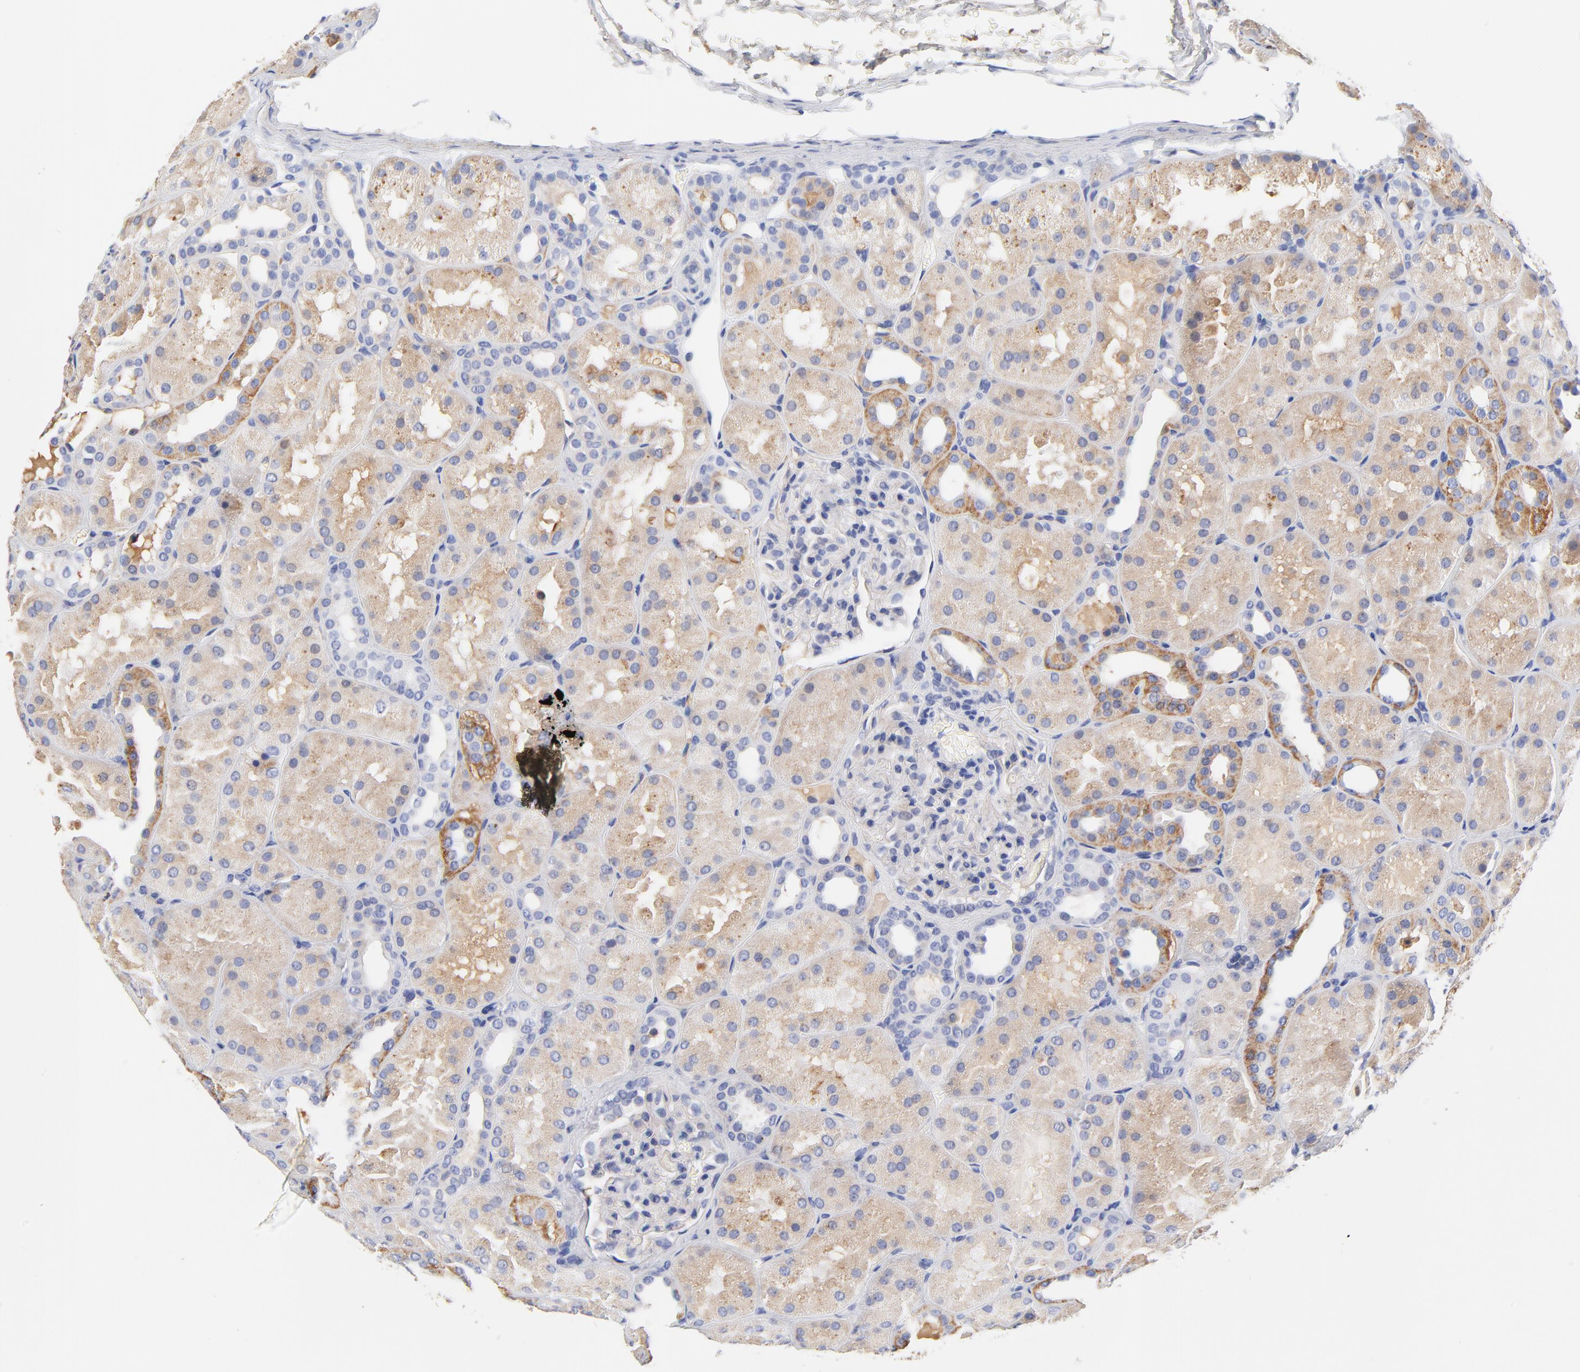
{"staining": {"intensity": "negative", "quantity": "none", "location": "none"}, "tissue": "kidney", "cell_type": "Cells in glomeruli", "image_type": "normal", "snomed": [{"axis": "morphology", "description": "Normal tissue, NOS"}, {"axis": "topography", "description": "Kidney"}], "caption": "This histopathology image is of unremarkable kidney stained with immunohistochemistry to label a protein in brown with the nuclei are counter-stained blue. There is no staining in cells in glomeruli. (DAB (3,3'-diaminobenzidine) immunohistochemistry visualized using brightfield microscopy, high magnification).", "gene": "IGLV3", "patient": {"sex": "male", "age": 28}}